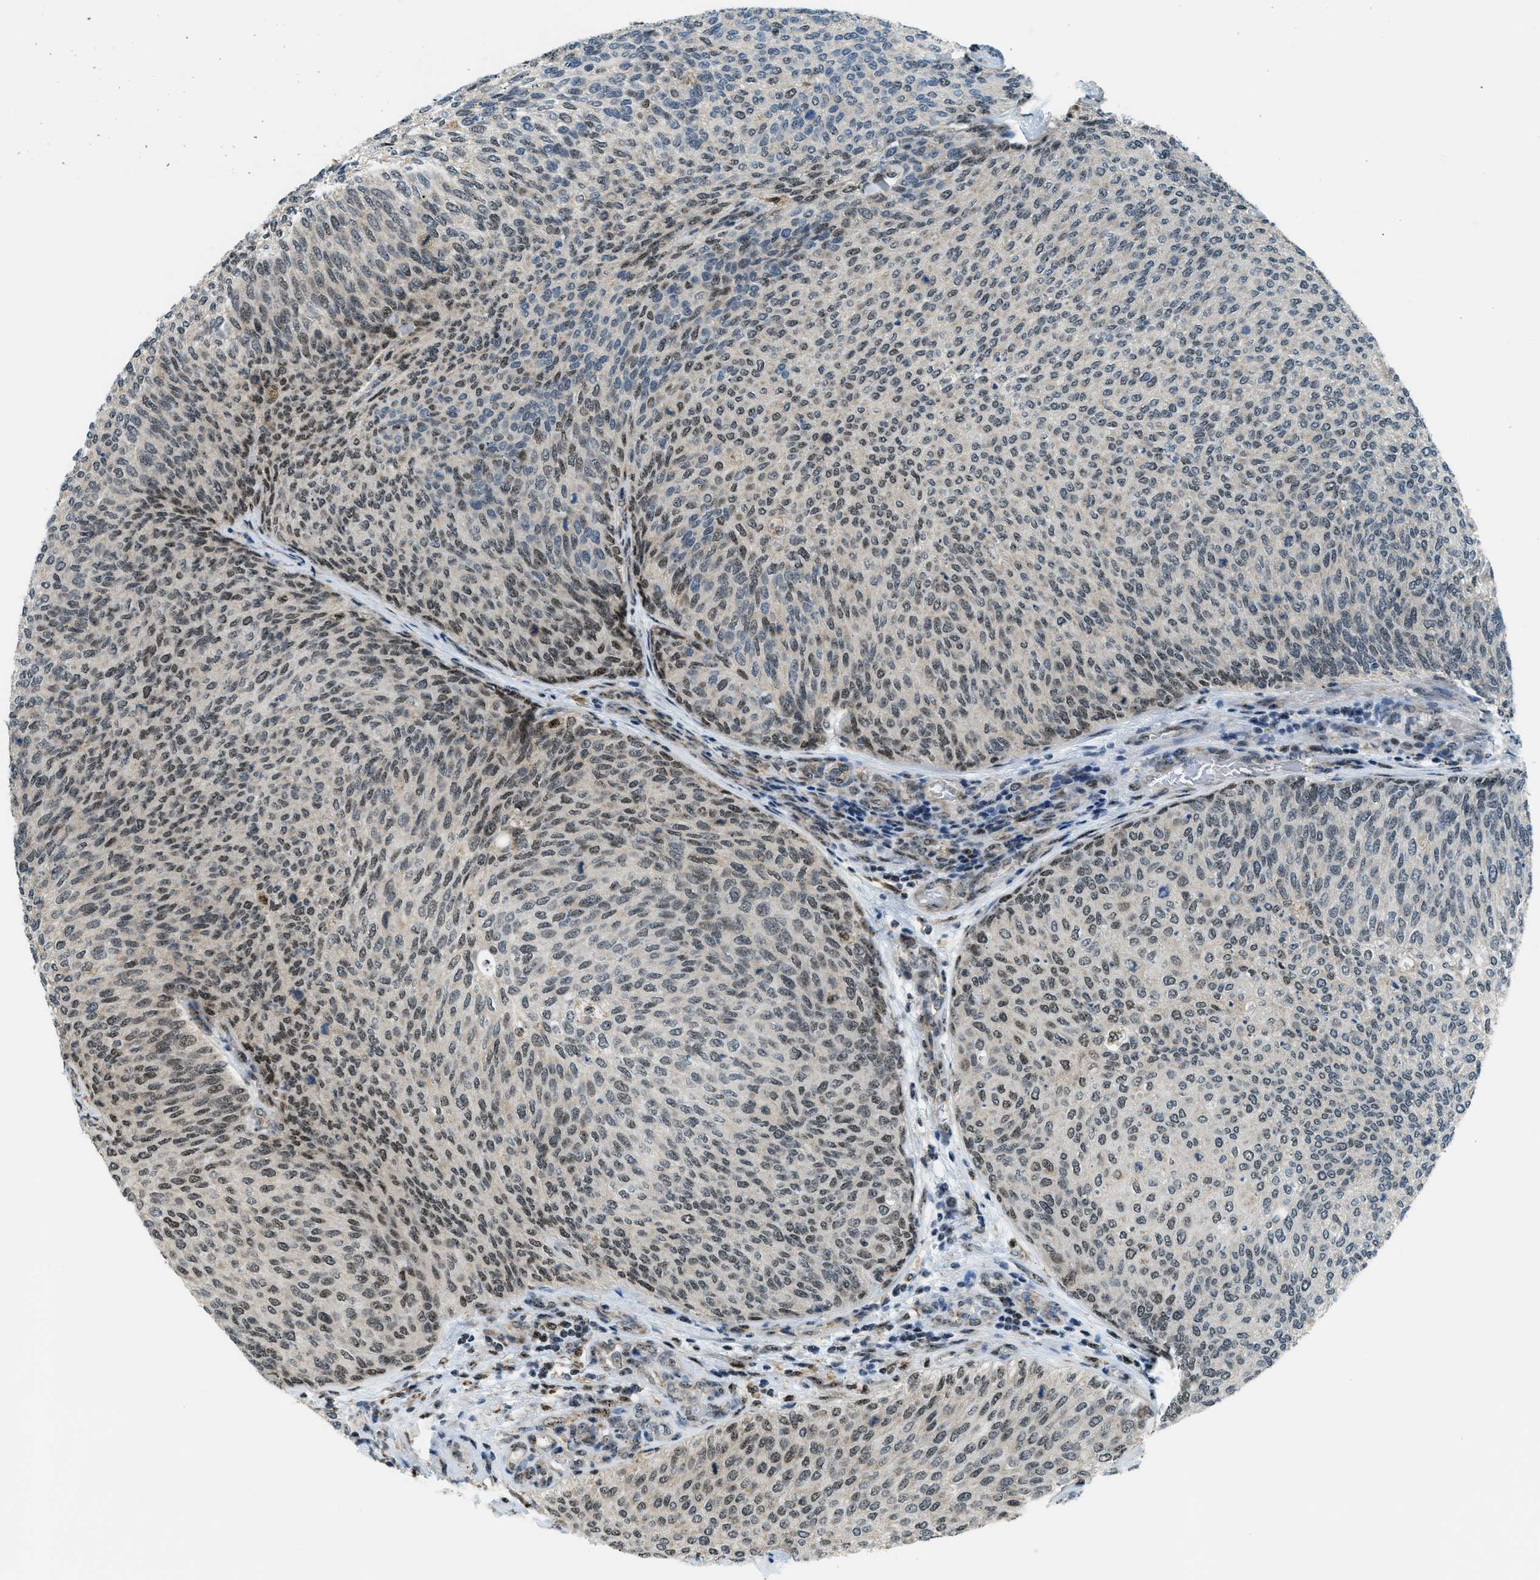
{"staining": {"intensity": "moderate", "quantity": "25%-75%", "location": "nuclear"}, "tissue": "urothelial cancer", "cell_type": "Tumor cells", "image_type": "cancer", "snomed": [{"axis": "morphology", "description": "Urothelial carcinoma, Low grade"}, {"axis": "topography", "description": "Urinary bladder"}], "caption": "Protein staining exhibits moderate nuclear staining in about 25%-75% of tumor cells in urothelial carcinoma (low-grade). The staining was performed using DAB, with brown indicating positive protein expression. Nuclei are stained blue with hematoxylin.", "gene": "SP100", "patient": {"sex": "female", "age": 79}}